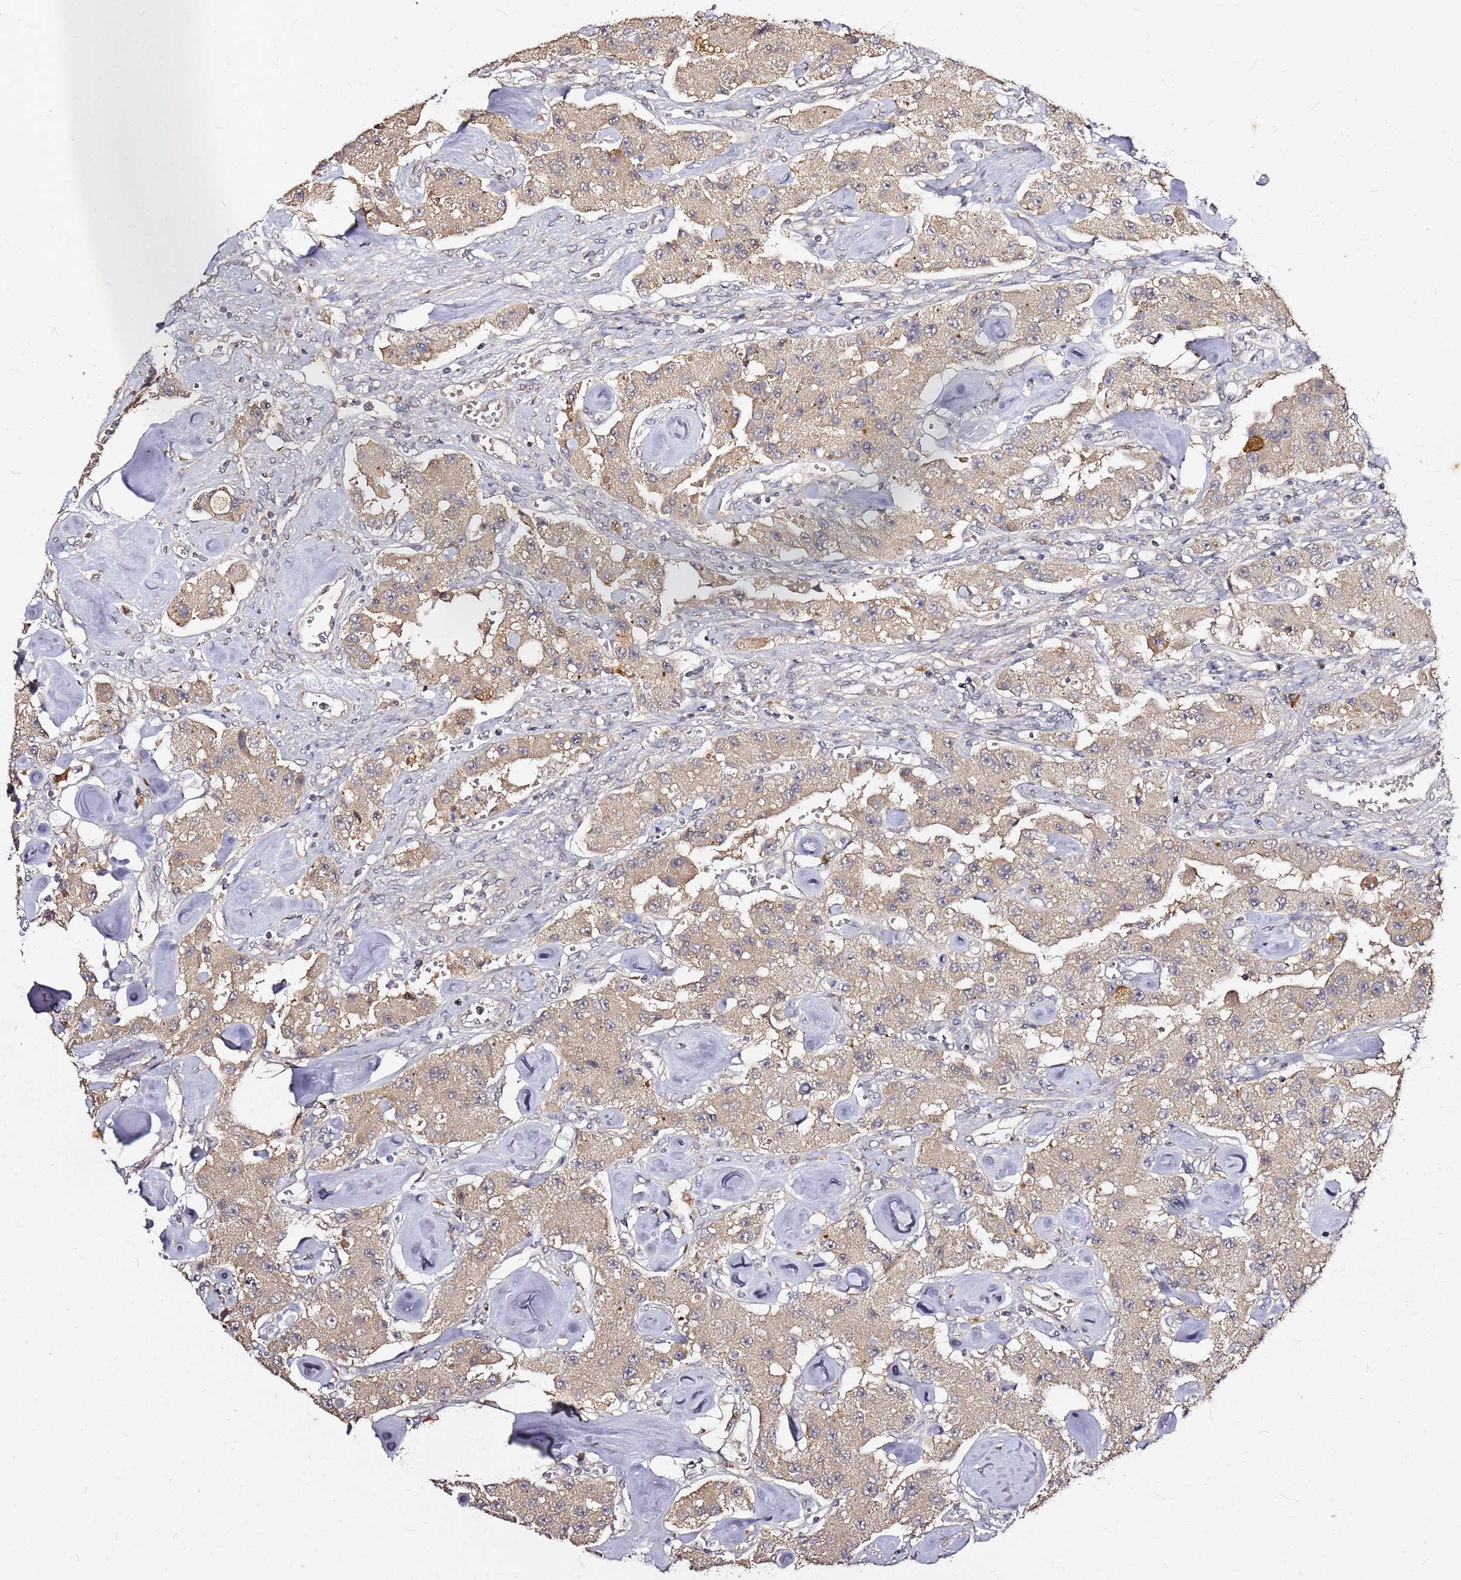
{"staining": {"intensity": "weak", "quantity": ">75%", "location": "cytoplasmic/membranous"}, "tissue": "carcinoid", "cell_type": "Tumor cells", "image_type": "cancer", "snomed": [{"axis": "morphology", "description": "Carcinoid, malignant, NOS"}, {"axis": "topography", "description": "Pancreas"}], "caption": "Immunohistochemistry (IHC) of carcinoid demonstrates low levels of weak cytoplasmic/membranous positivity in about >75% of tumor cells.", "gene": "C6orf136", "patient": {"sex": "male", "age": 41}}